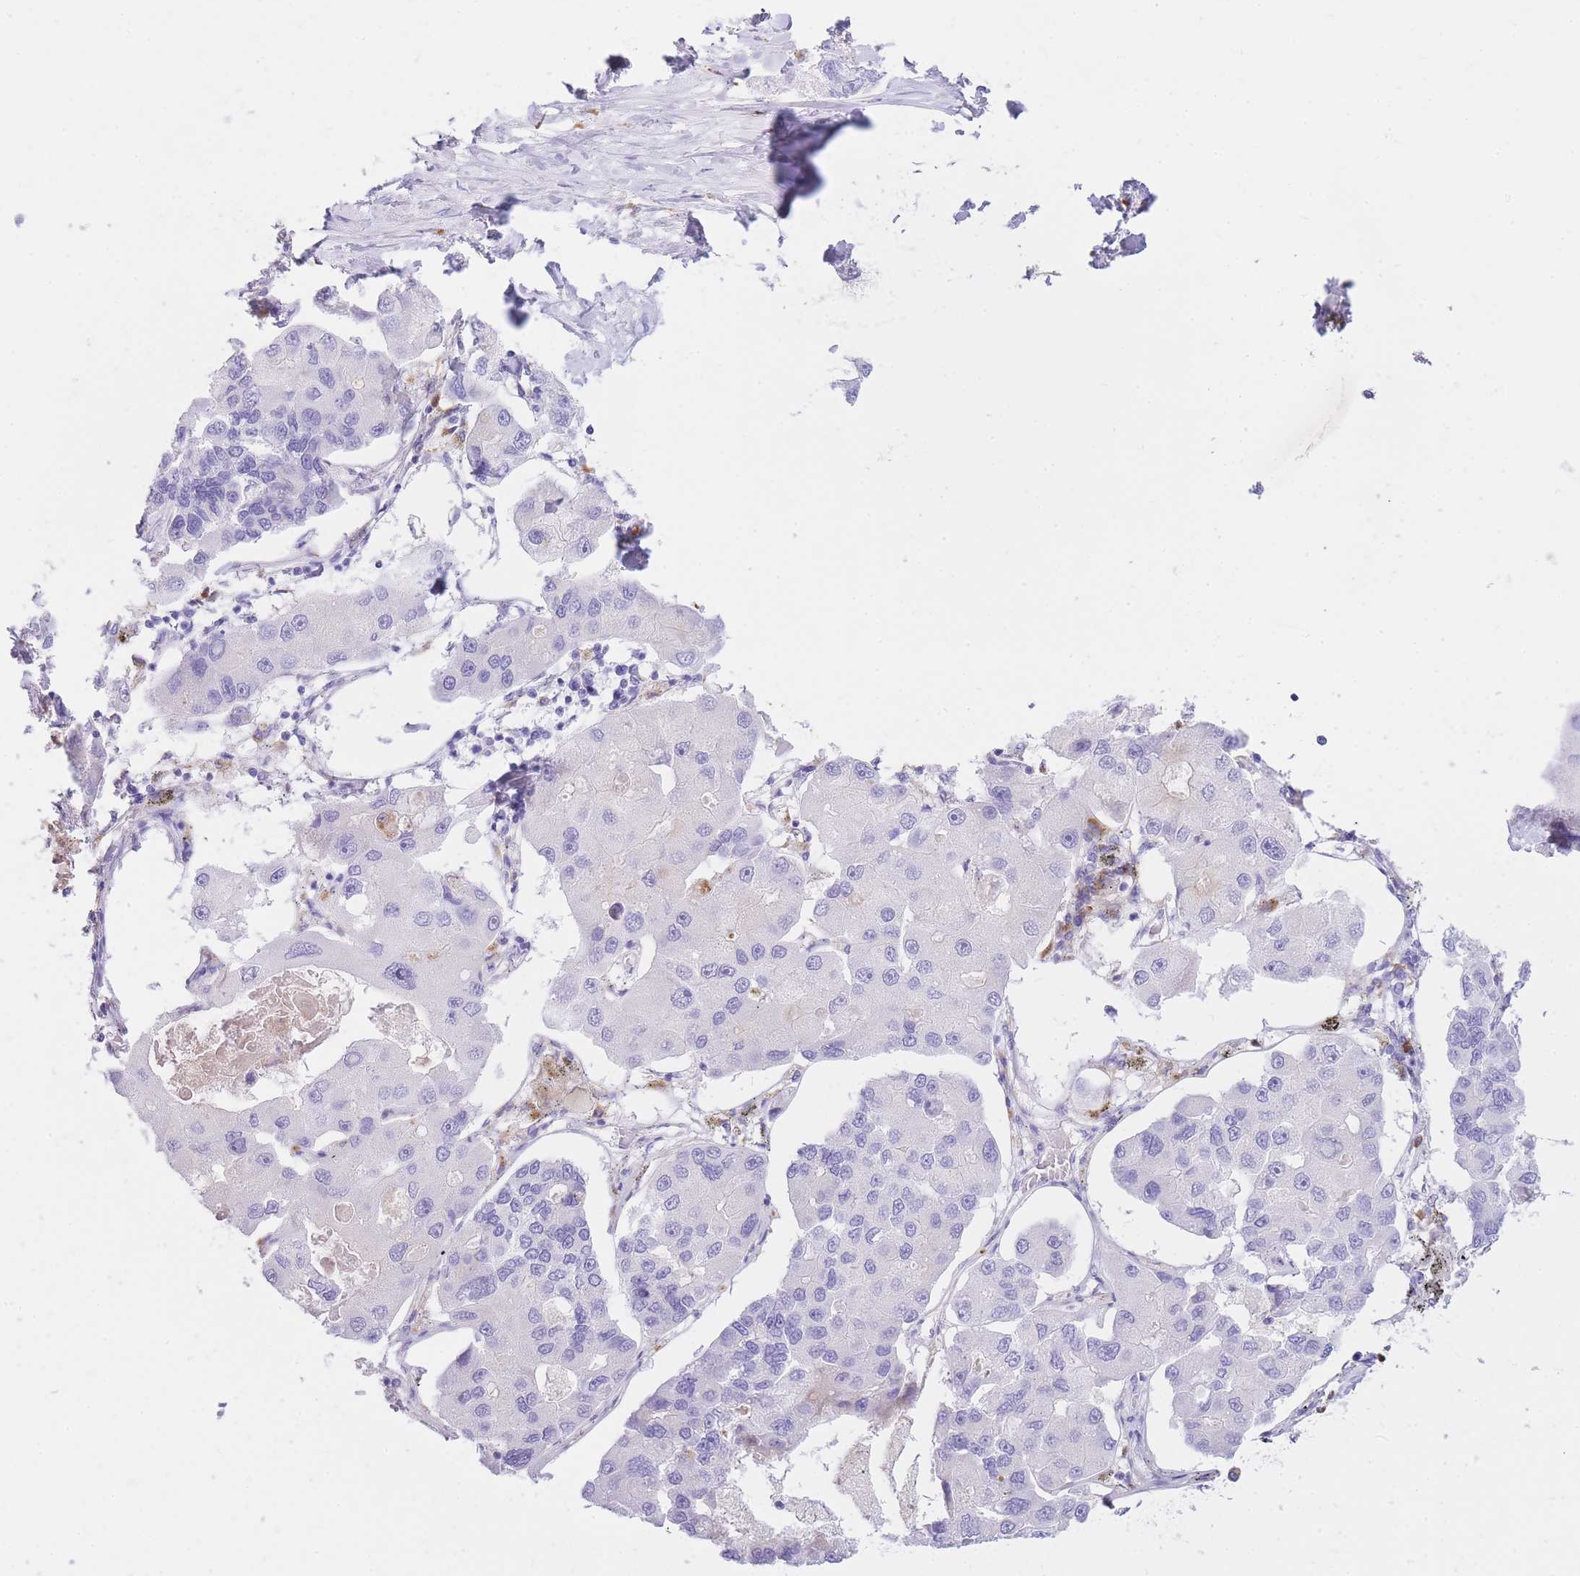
{"staining": {"intensity": "negative", "quantity": "none", "location": "none"}, "tissue": "lung cancer", "cell_type": "Tumor cells", "image_type": "cancer", "snomed": [{"axis": "morphology", "description": "Adenocarcinoma, NOS"}, {"axis": "topography", "description": "Lung"}], "caption": "High magnification brightfield microscopy of lung adenocarcinoma stained with DAB (3,3'-diaminobenzidine) (brown) and counterstained with hematoxylin (blue): tumor cells show no significant expression.", "gene": "PLBD1", "patient": {"sex": "female", "age": 54}}